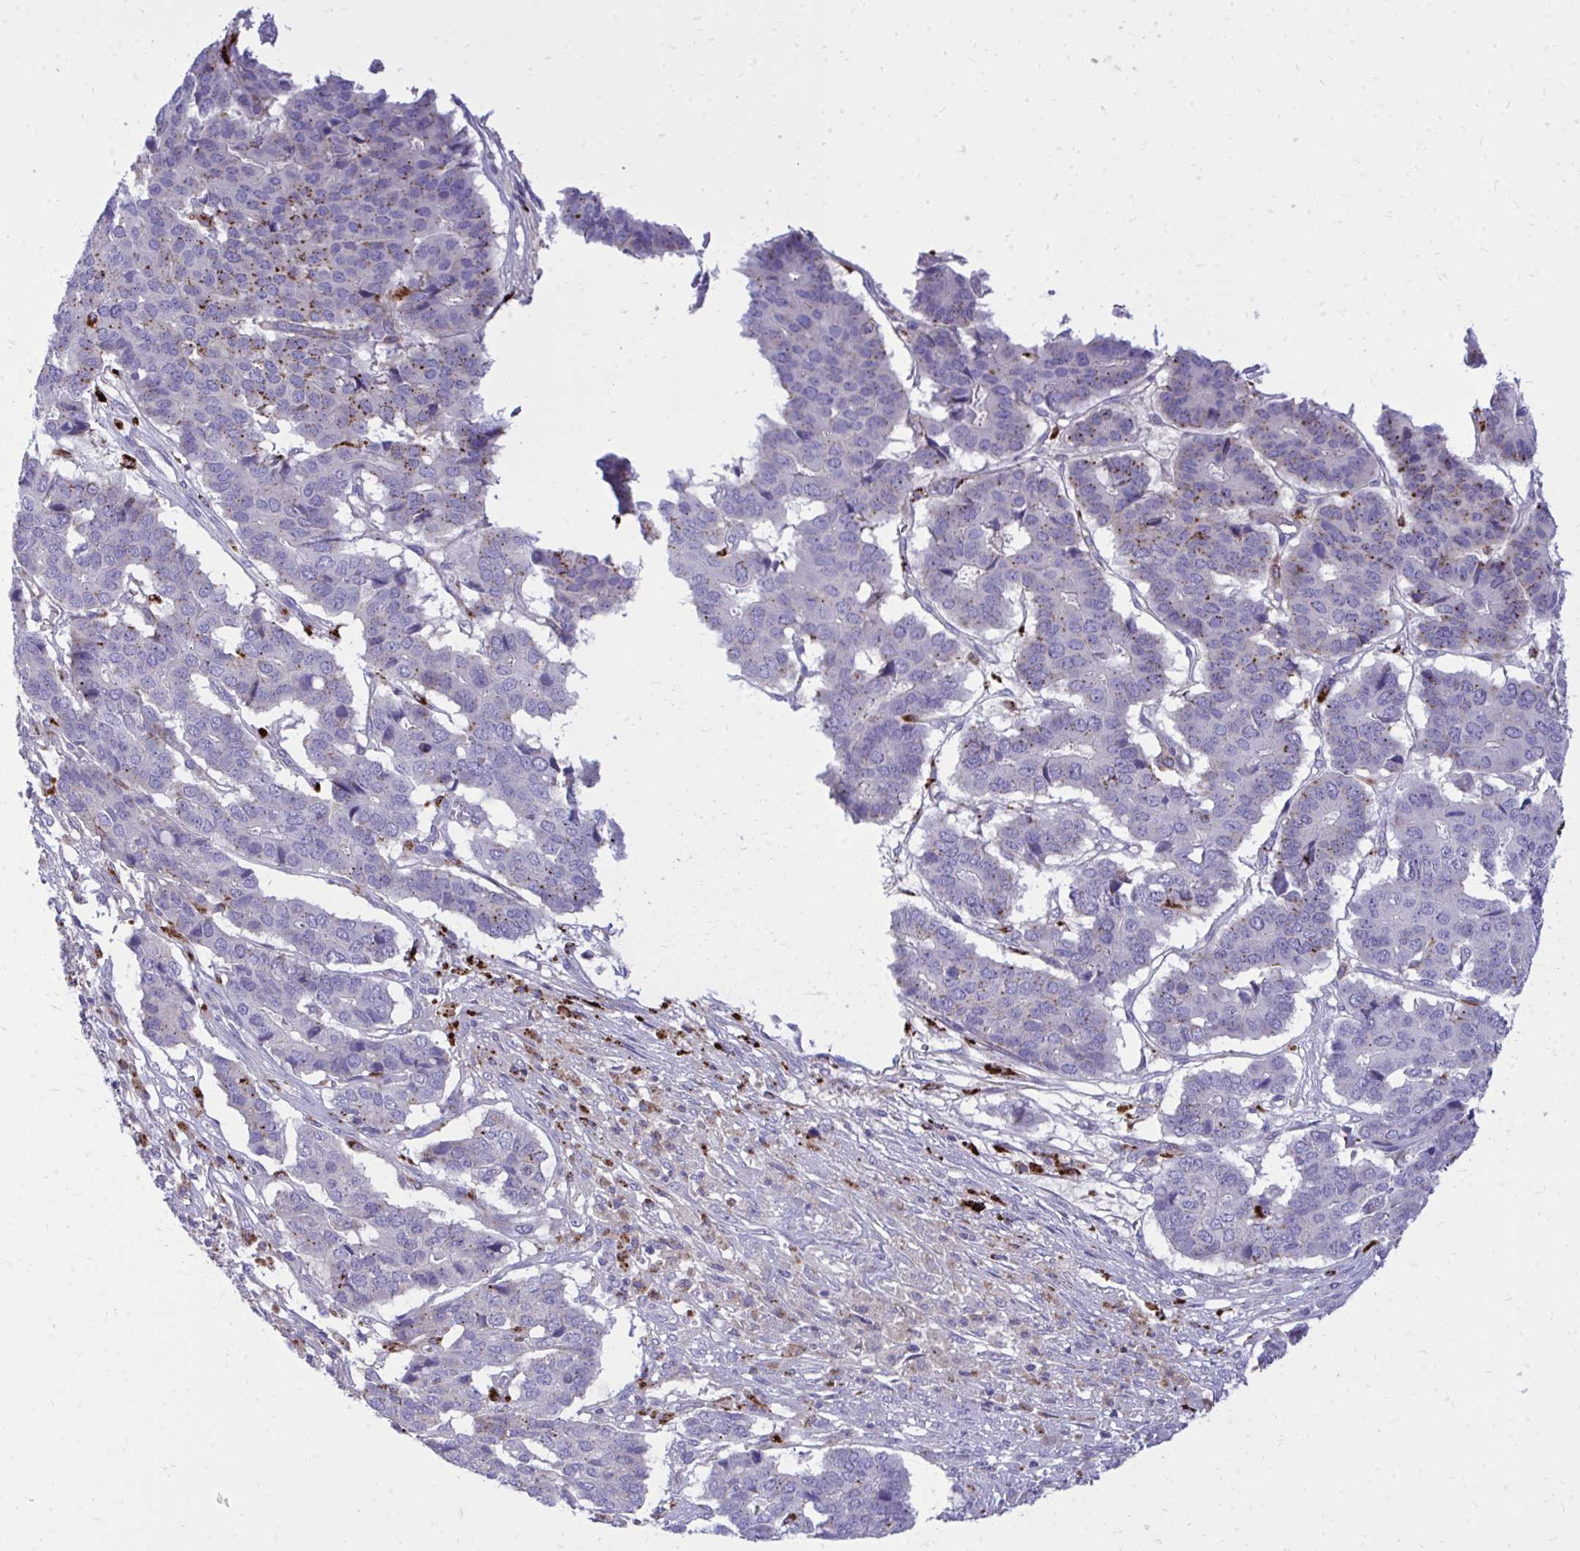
{"staining": {"intensity": "moderate", "quantity": "25%-75%", "location": "cytoplasmic/membranous"}, "tissue": "pancreatic cancer", "cell_type": "Tumor cells", "image_type": "cancer", "snomed": [{"axis": "morphology", "description": "Adenocarcinoma, NOS"}, {"axis": "topography", "description": "Pancreas"}], "caption": "Immunohistochemical staining of human pancreatic cancer (adenocarcinoma) reveals medium levels of moderate cytoplasmic/membranous staining in approximately 25%-75% of tumor cells.", "gene": "TP53I11", "patient": {"sex": "male", "age": 50}}